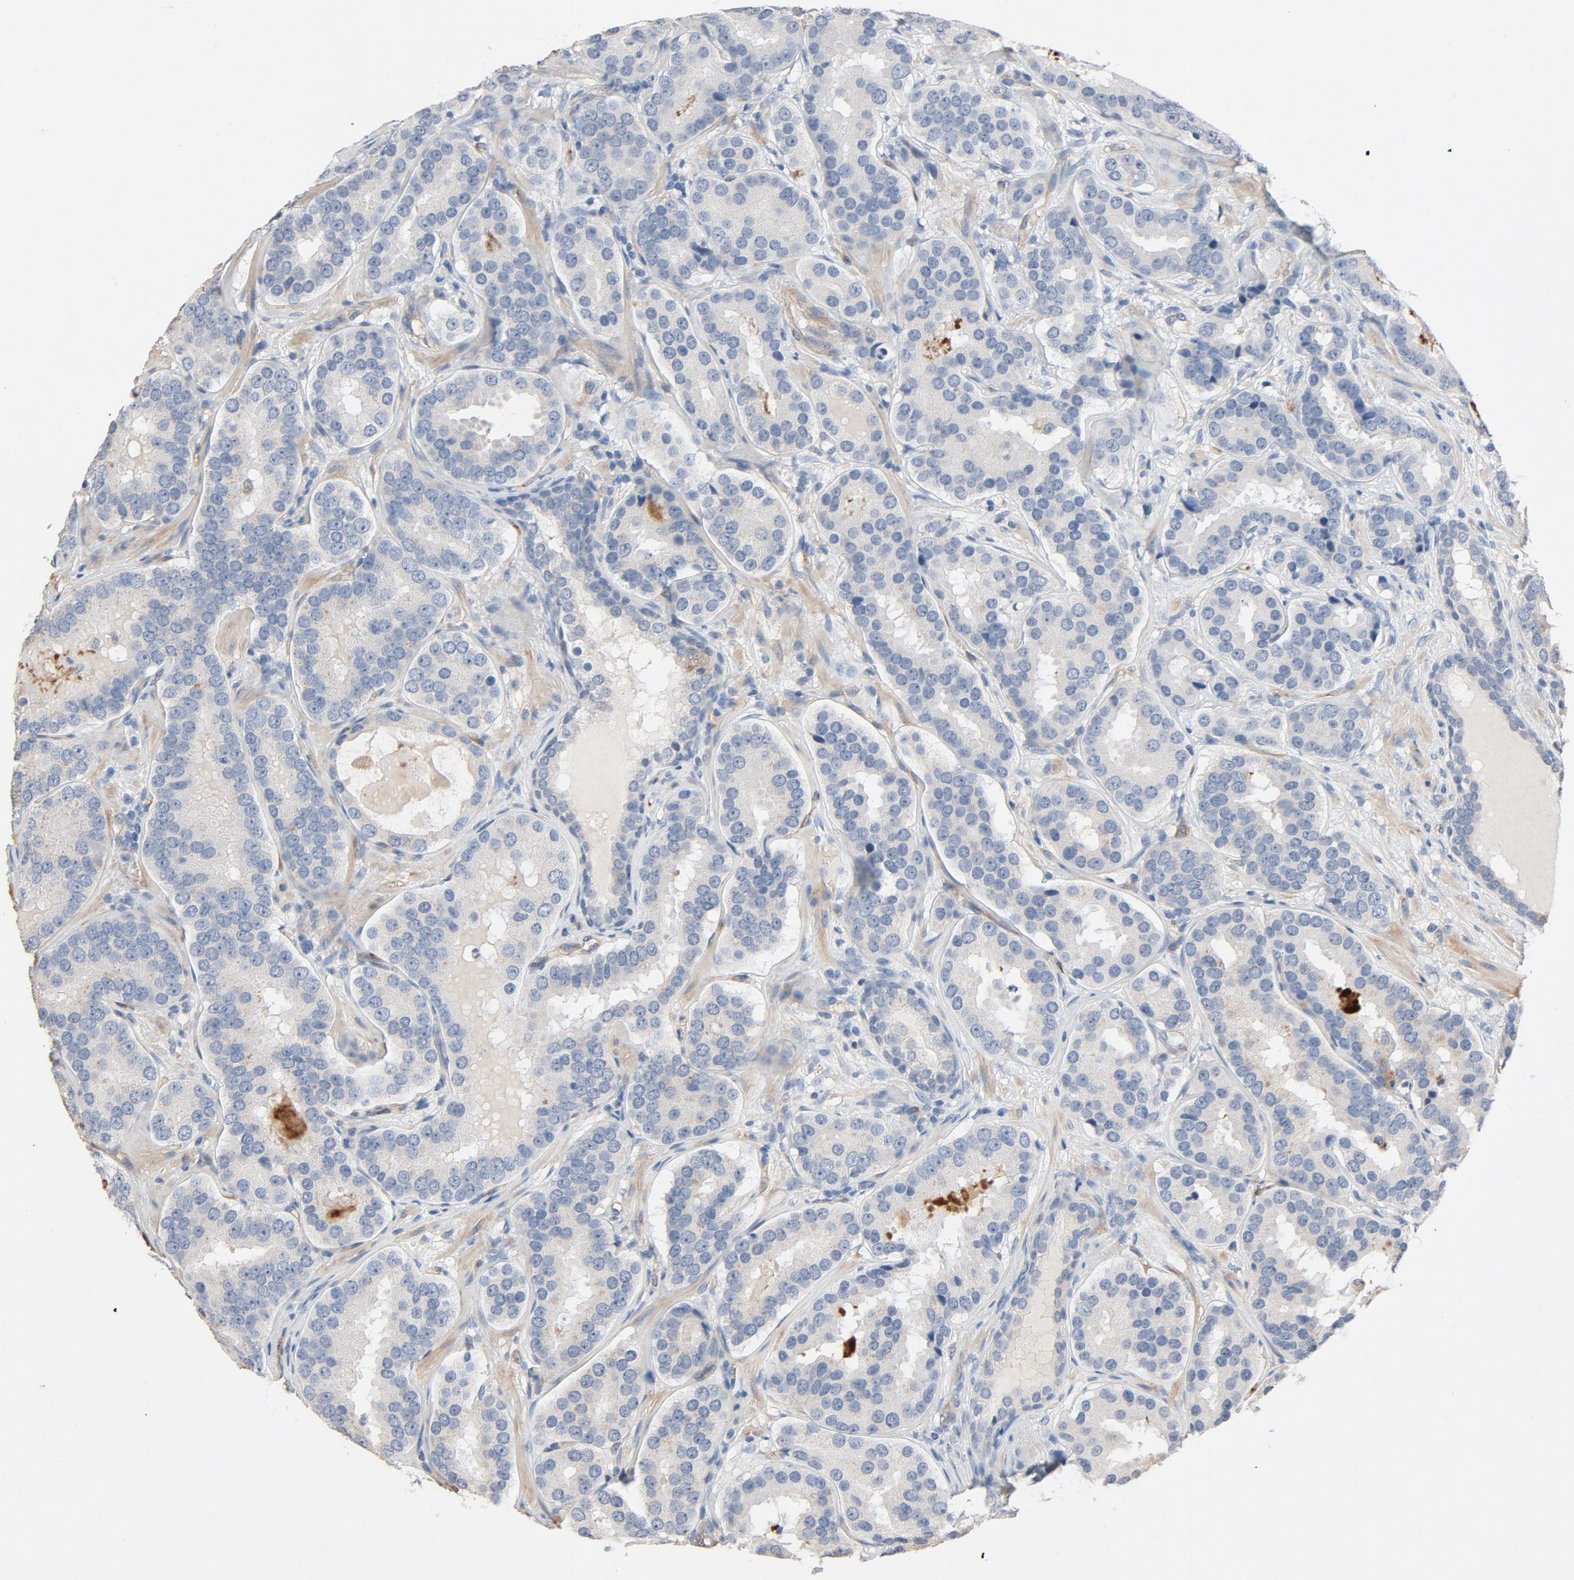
{"staining": {"intensity": "negative", "quantity": "none", "location": "none"}, "tissue": "prostate cancer", "cell_type": "Tumor cells", "image_type": "cancer", "snomed": [{"axis": "morphology", "description": "Adenocarcinoma, Low grade"}, {"axis": "topography", "description": "Prostate"}], "caption": "High magnification brightfield microscopy of low-grade adenocarcinoma (prostate) stained with DAB (3,3'-diaminobenzidine) (brown) and counterstained with hematoxylin (blue): tumor cells show no significant staining. The staining was performed using DAB to visualize the protein expression in brown, while the nuclei were stained in blue with hematoxylin (Magnification: 20x).", "gene": "KDR", "patient": {"sex": "male", "age": 59}}